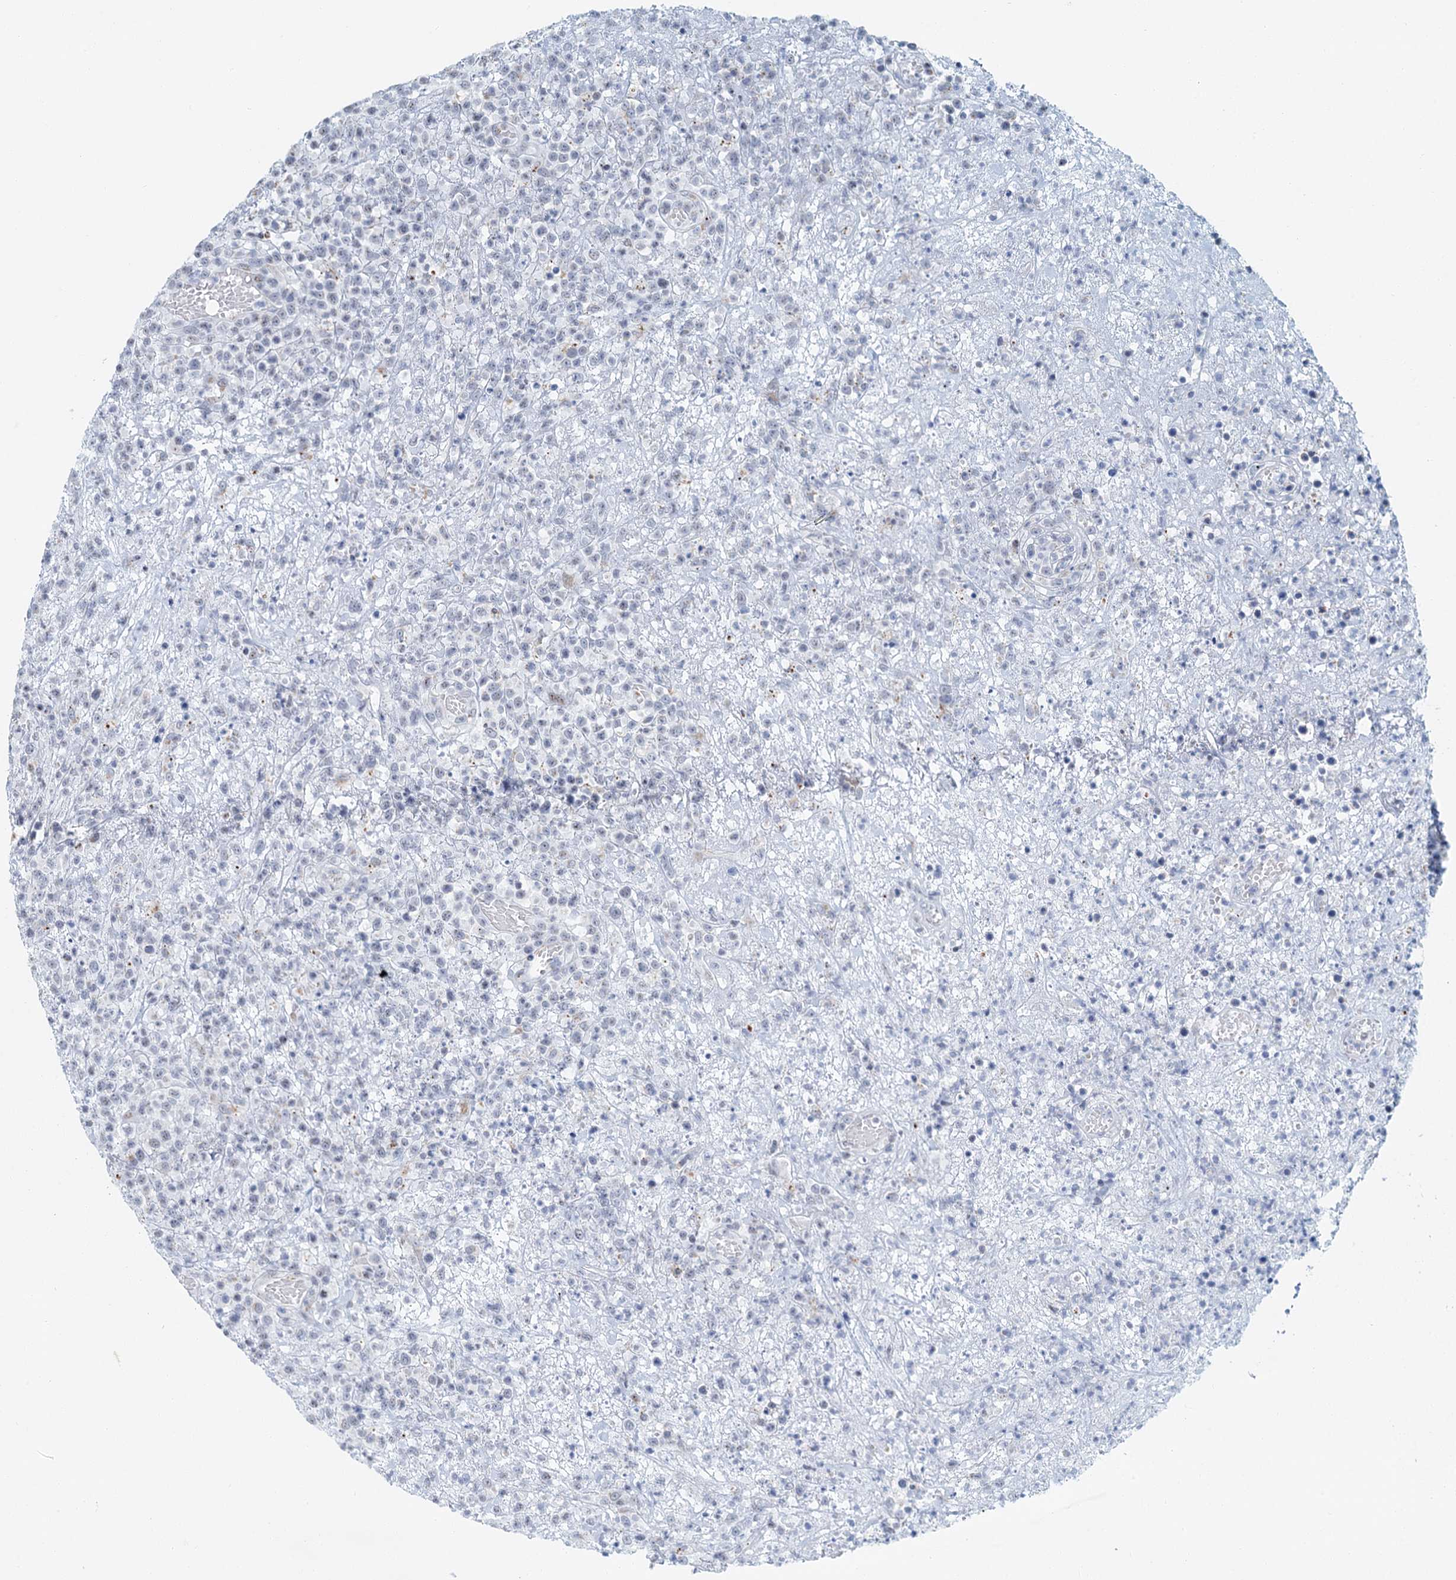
{"staining": {"intensity": "negative", "quantity": "none", "location": "none"}, "tissue": "lymphoma", "cell_type": "Tumor cells", "image_type": "cancer", "snomed": [{"axis": "morphology", "description": "Malignant lymphoma, non-Hodgkin's type, High grade"}, {"axis": "topography", "description": "Colon"}], "caption": "Micrograph shows no significant protein expression in tumor cells of lymphoma.", "gene": "ZNF527", "patient": {"sex": "female", "age": 53}}